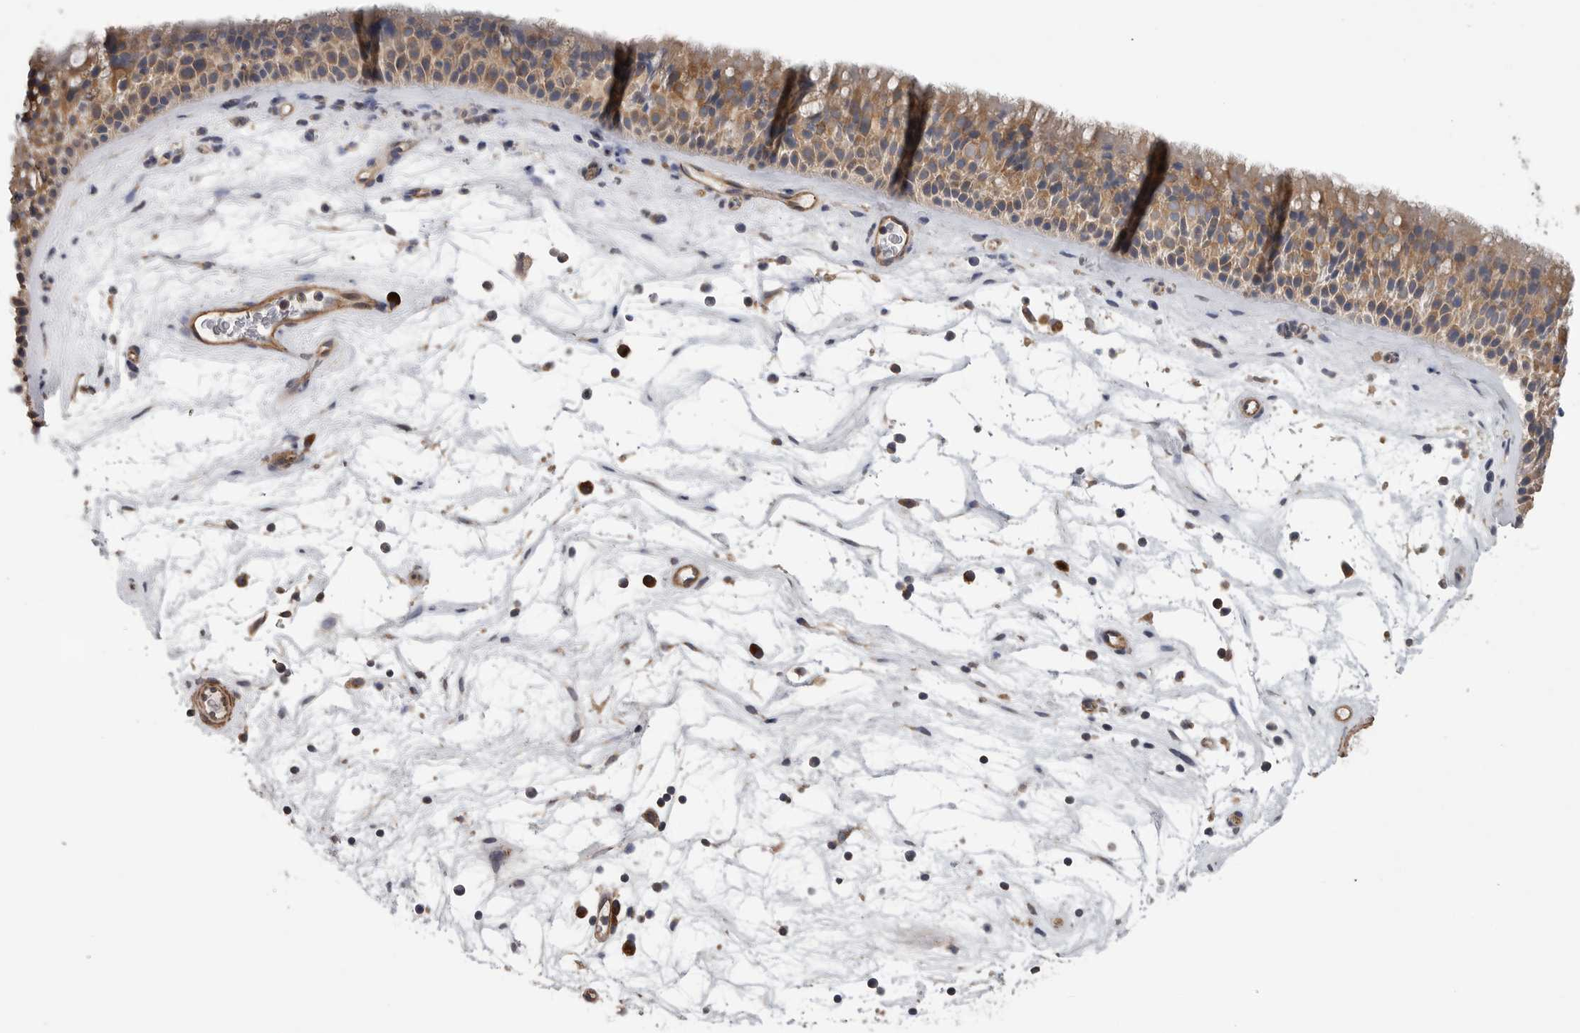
{"staining": {"intensity": "moderate", "quantity": ">75%", "location": "cytoplasmic/membranous"}, "tissue": "nasopharynx", "cell_type": "Respiratory epithelial cells", "image_type": "normal", "snomed": [{"axis": "morphology", "description": "Normal tissue, NOS"}, {"axis": "topography", "description": "Nasopharynx"}], "caption": "This micrograph exhibits IHC staining of benign nasopharynx, with medium moderate cytoplasmic/membranous expression in about >75% of respiratory epithelial cells.", "gene": "OXR1", "patient": {"sex": "male", "age": 64}}